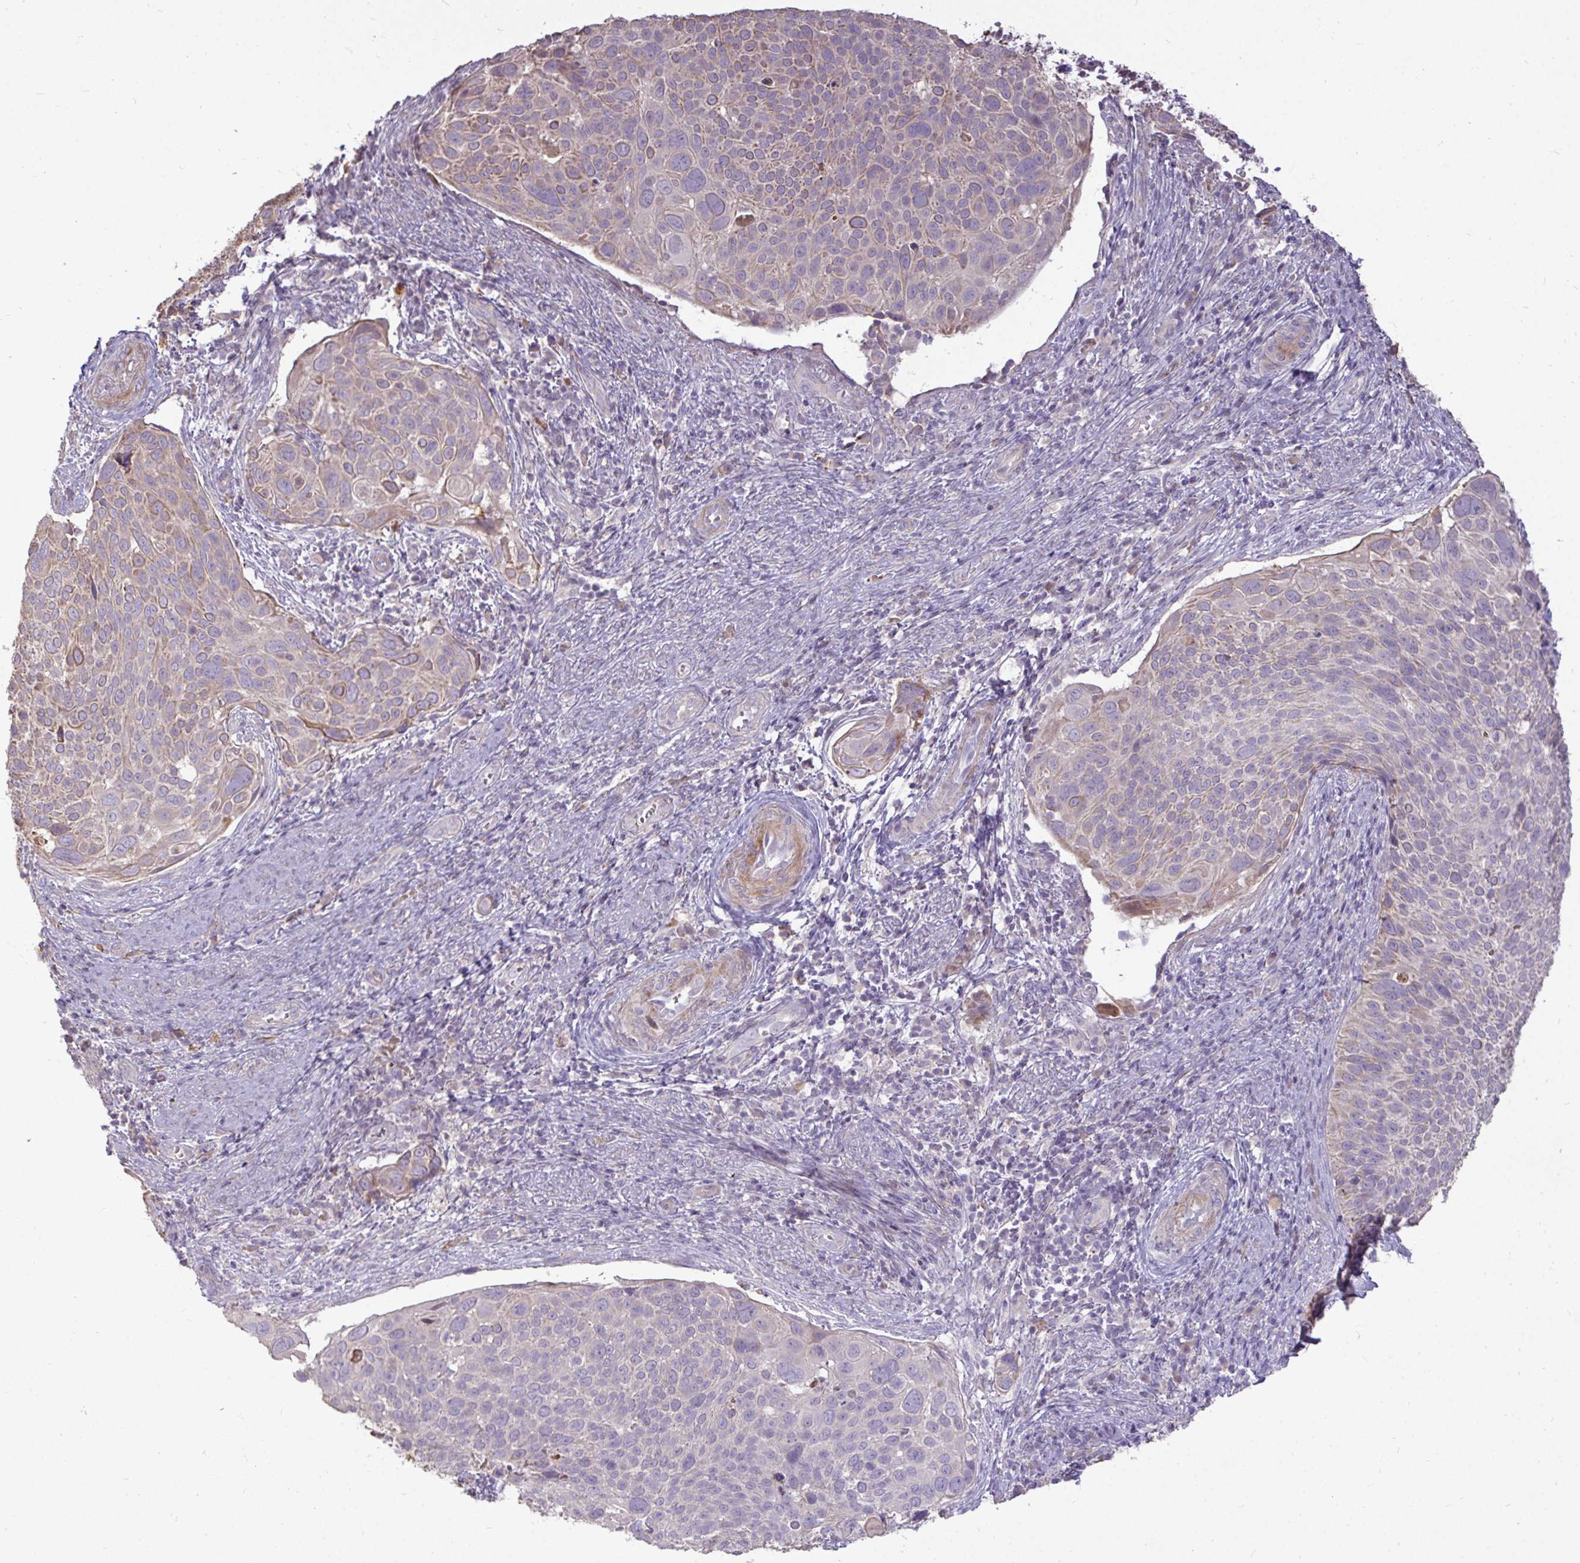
{"staining": {"intensity": "weak", "quantity": "<25%", "location": "cytoplasmic/membranous"}, "tissue": "cervical cancer", "cell_type": "Tumor cells", "image_type": "cancer", "snomed": [{"axis": "morphology", "description": "Squamous cell carcinoma, NOS"}, {"axis": "topography", "description": "Cervix"}], "caption": "The IHC micrograph has no significant staining in tumor cells of cervical cancer tissue.", "gene": "STRIP1", "patient": {"sex": "female", "age": 39}}